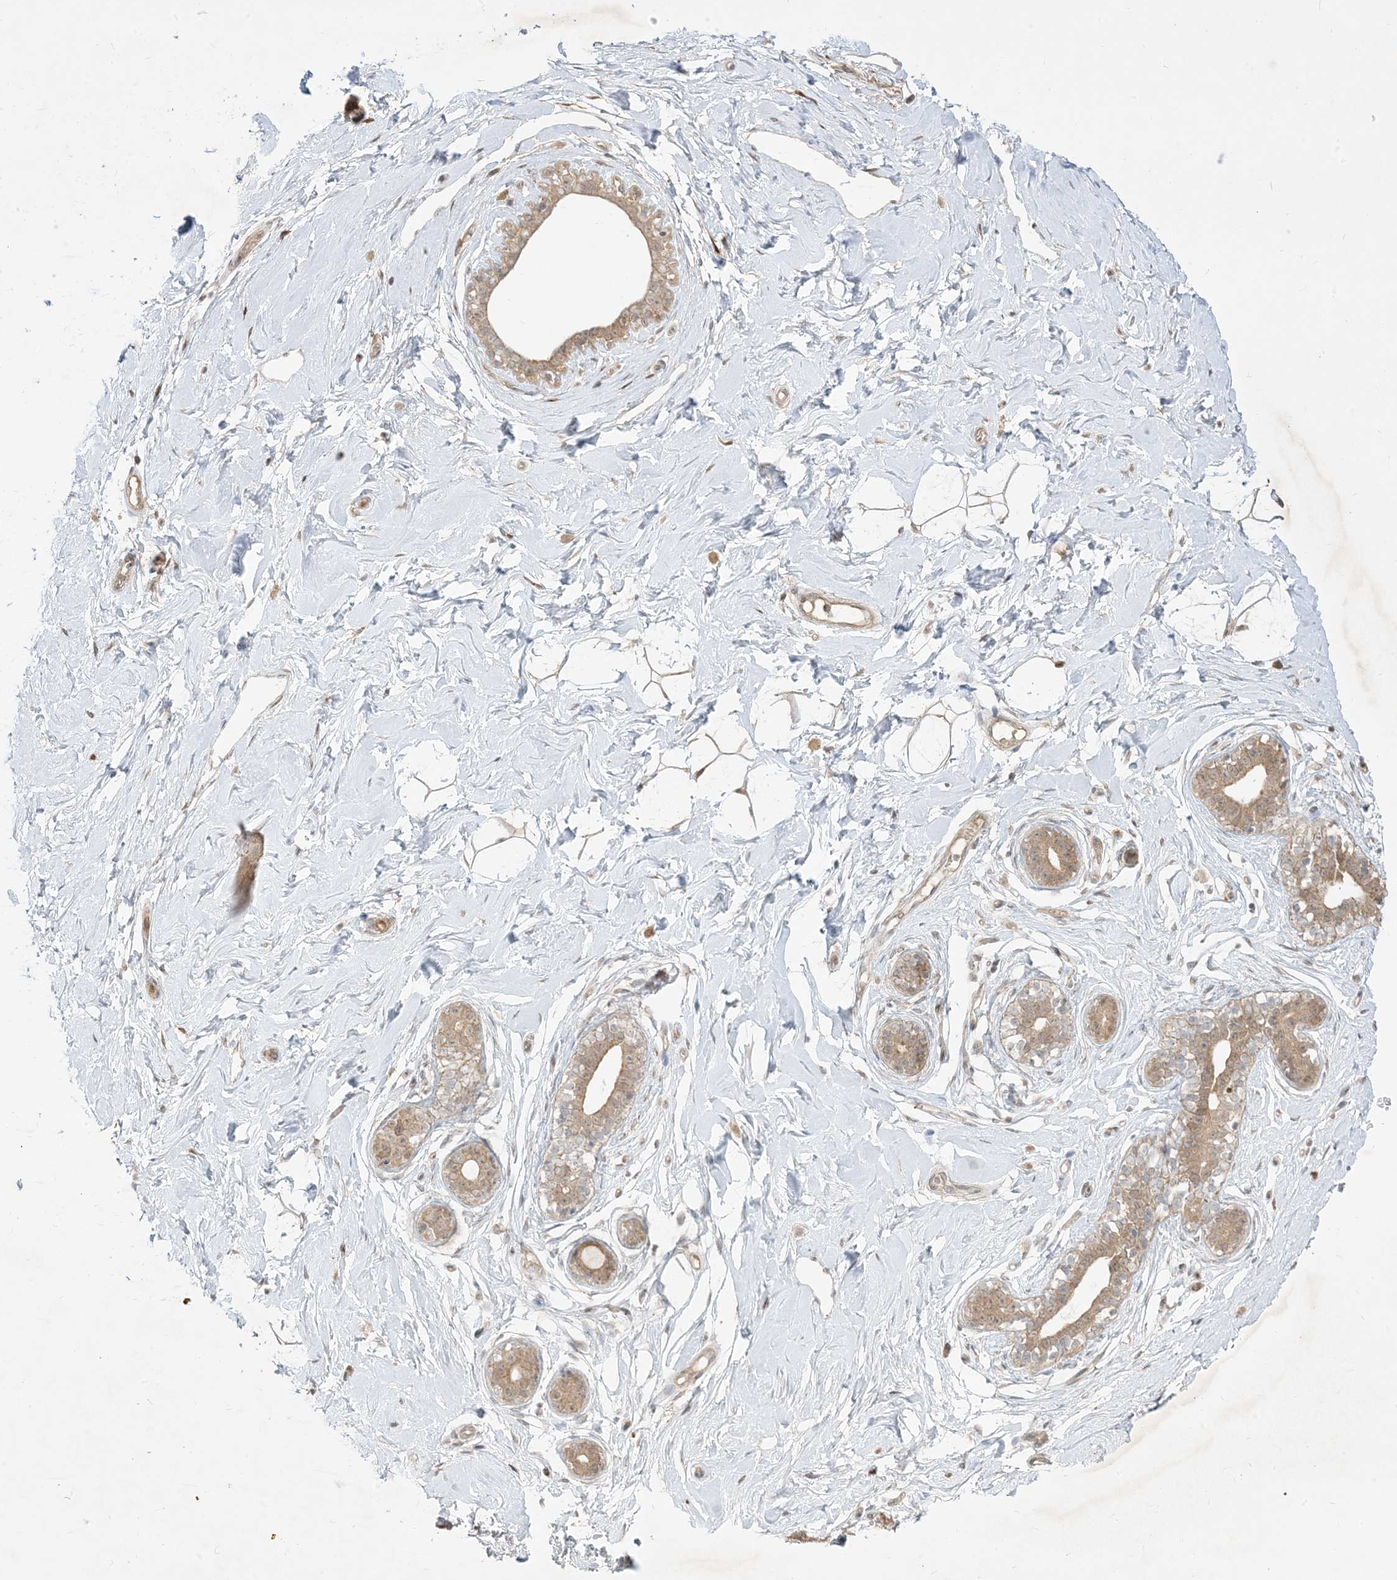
{"staining": {"intensity": "weak", "quantity": "25%-75%", "location": "cytoplasmic/membranous"}, "tissue": "breast", "cell_type": "Adipocytes", "image_type": "normal", "snomed": [{"axis": "morphology", "description": "Normal tissue, NOS"}, {"axis": "morphology", "description": "Adenoma, NOS"}, {"axis": "topography", "description": "Breast"}], "caption": "About 25%-75% of adipocytes in unremarkable breast display weak cytoplasmic/membranous protein expression as visualized by brown immunohistochemical staining.", "gene": "TBCC", "patient": {"sex": "female", "age": 23}}